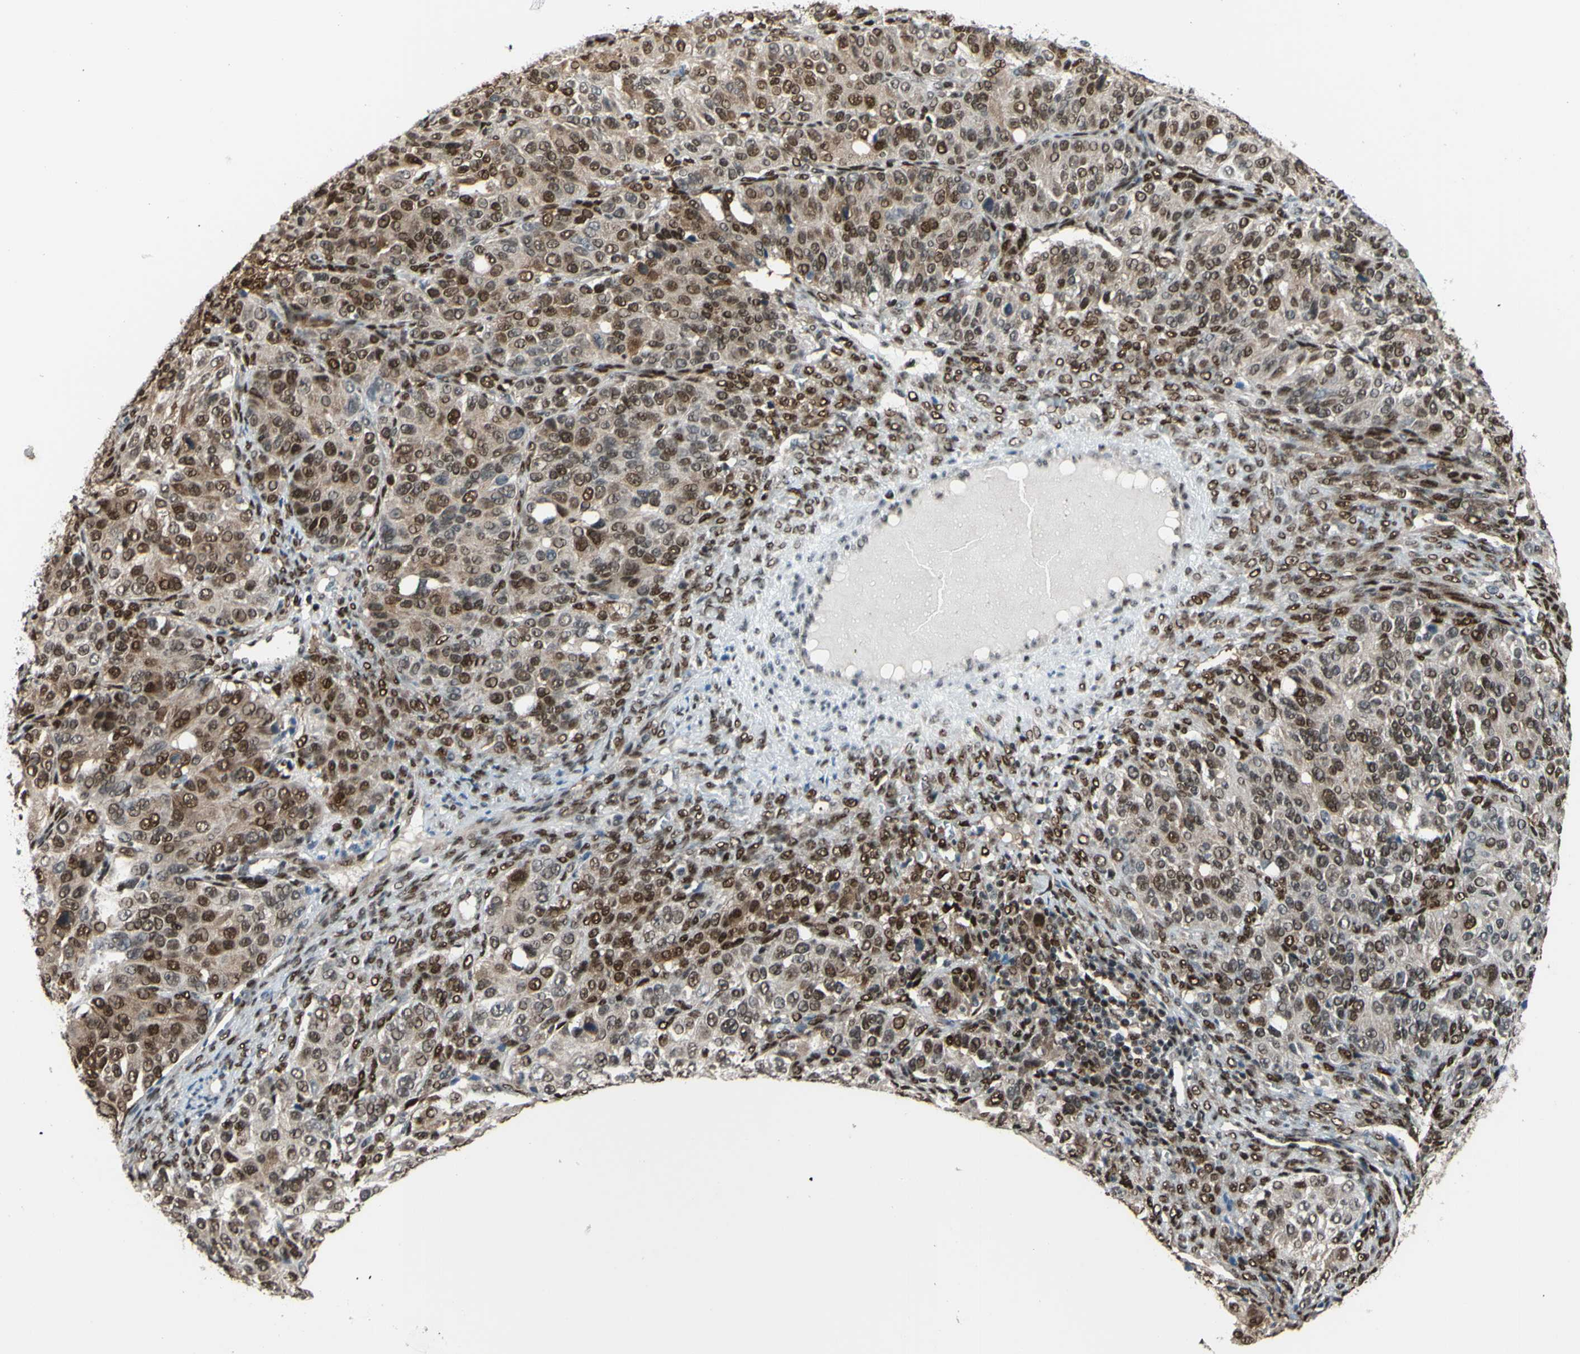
{"staining": {"intensity": "moderate", "quantity": ">75%", "location": "cytoplasmic/membranous,nuclear"}, "tissue": "ovarian cancer", "cell_type": "Tumor cells", "image_type": "cancer", "snomed": [{"axis": "morphology", "description": "Carcinoma, endometroid"}, {"axis": "topography", "description": "Ovary"}], "caption": "Immunohistochemistry (IHC) of human ovarian cancer (endometroid carcinoma) exhibits medium levels of moderate cytoplasmic/membranous and nuclear positivity in approximately >75% of tumor cells.", "gene": "FKBP5", "patient": {"sex": "female", "age": 51}}